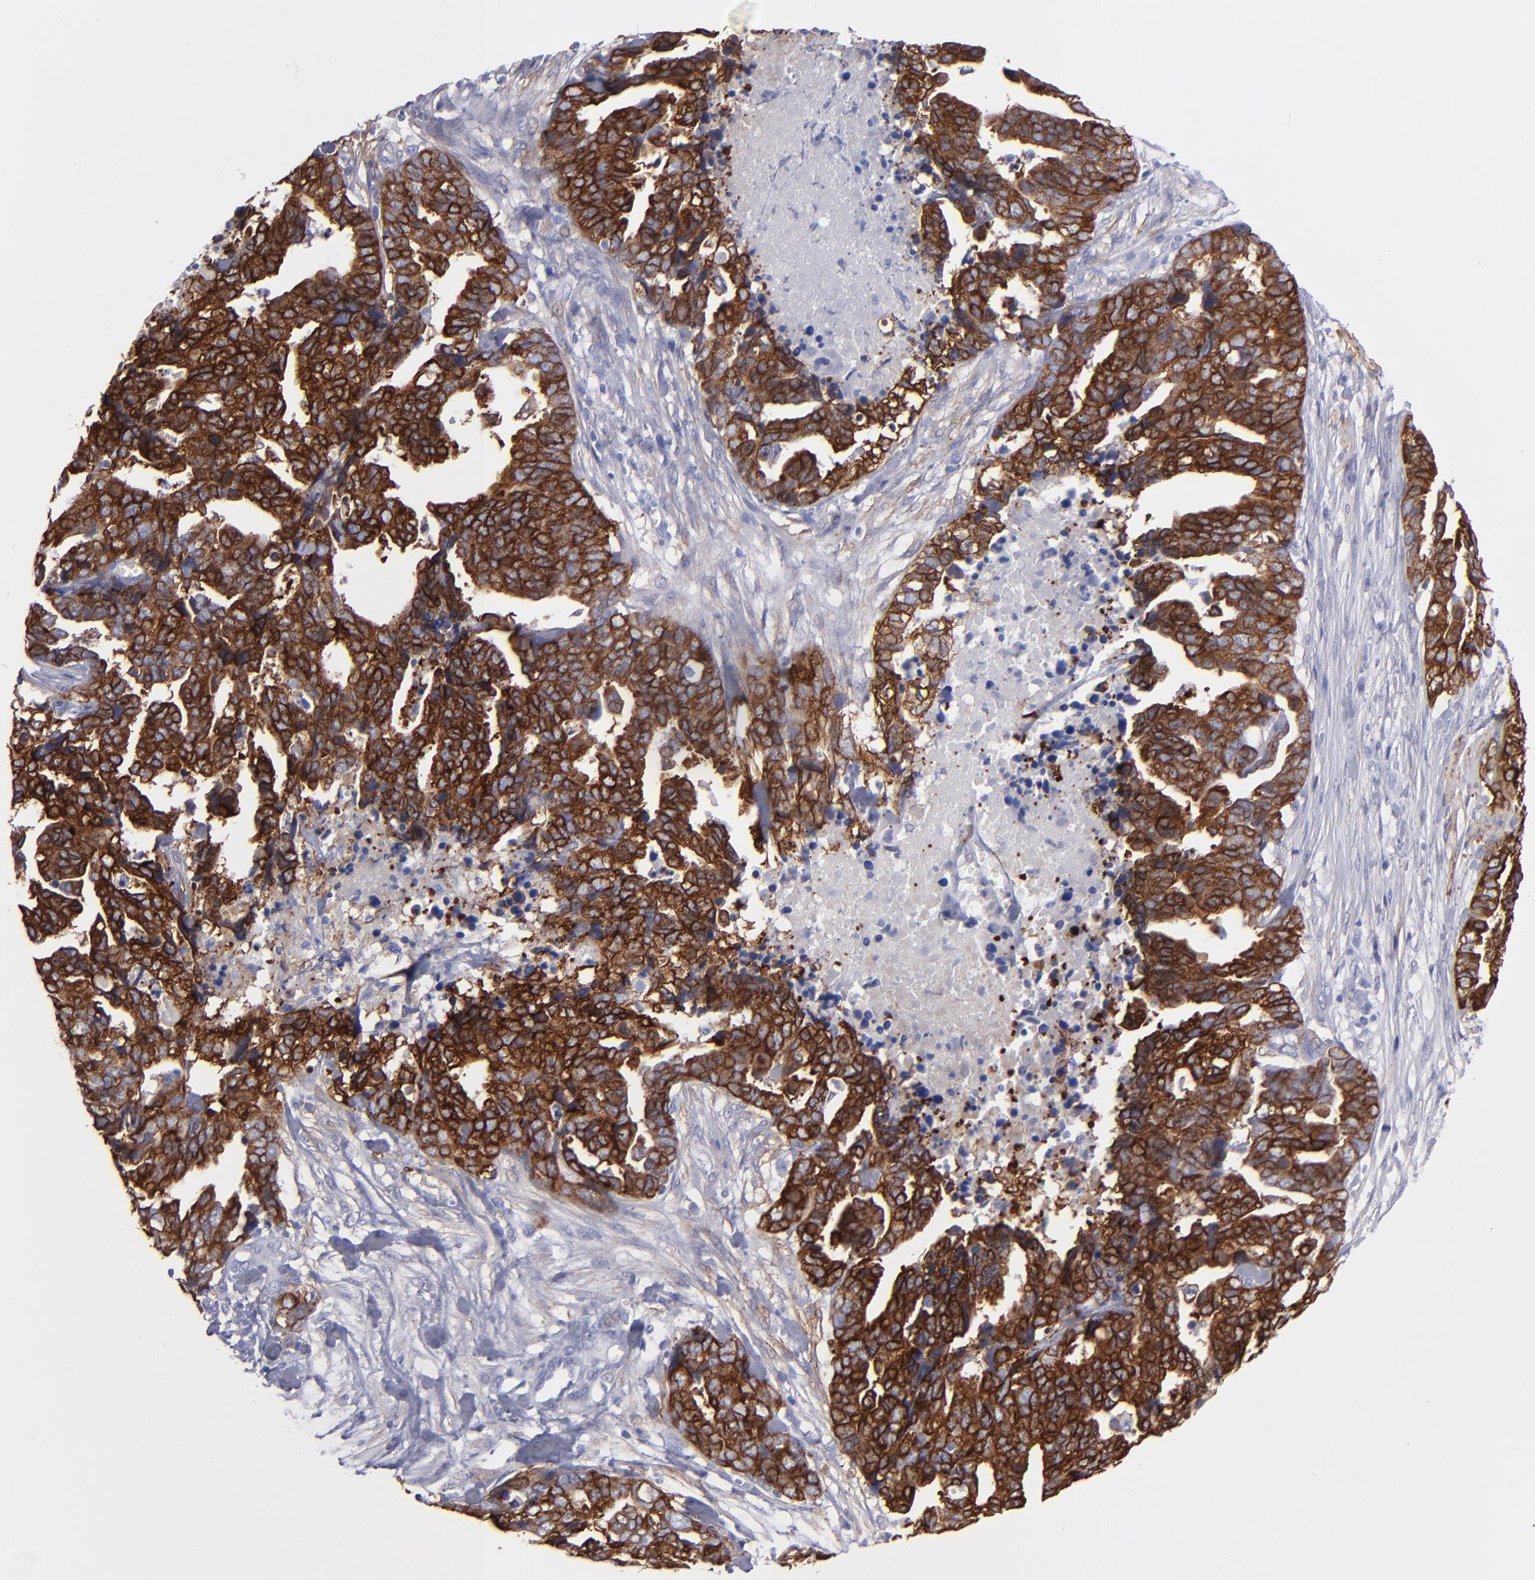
{"staining": {"intensity": "strong", "quantity": ">75%", "location": "cytoplasmic/membranous"}, "tissue": "ovarian cancer", "cell_type": "Tumor cells", "image_type": "cancer", "snomed": [{"axis": "morphology", "description": "Normal tissue, NOS"}, {"axis": "morphology", "description": "Cystadenocarcinoma, serous, NOS"}, {"axis": "topography", "description": "Fallopian tube"}, {"axis": "topography", "description": "Ovary"}], "caption": "Tumor cells demonstrate strong cytoplasmic/membranous expression in approximately >75% of cells in ovarian serous cystadenocarcinoma. (DAB = brown stain, brightfield microscopy at high magnification).", "gene": "AHNAK2", "patient": {"sex": "female", "age": 56}}